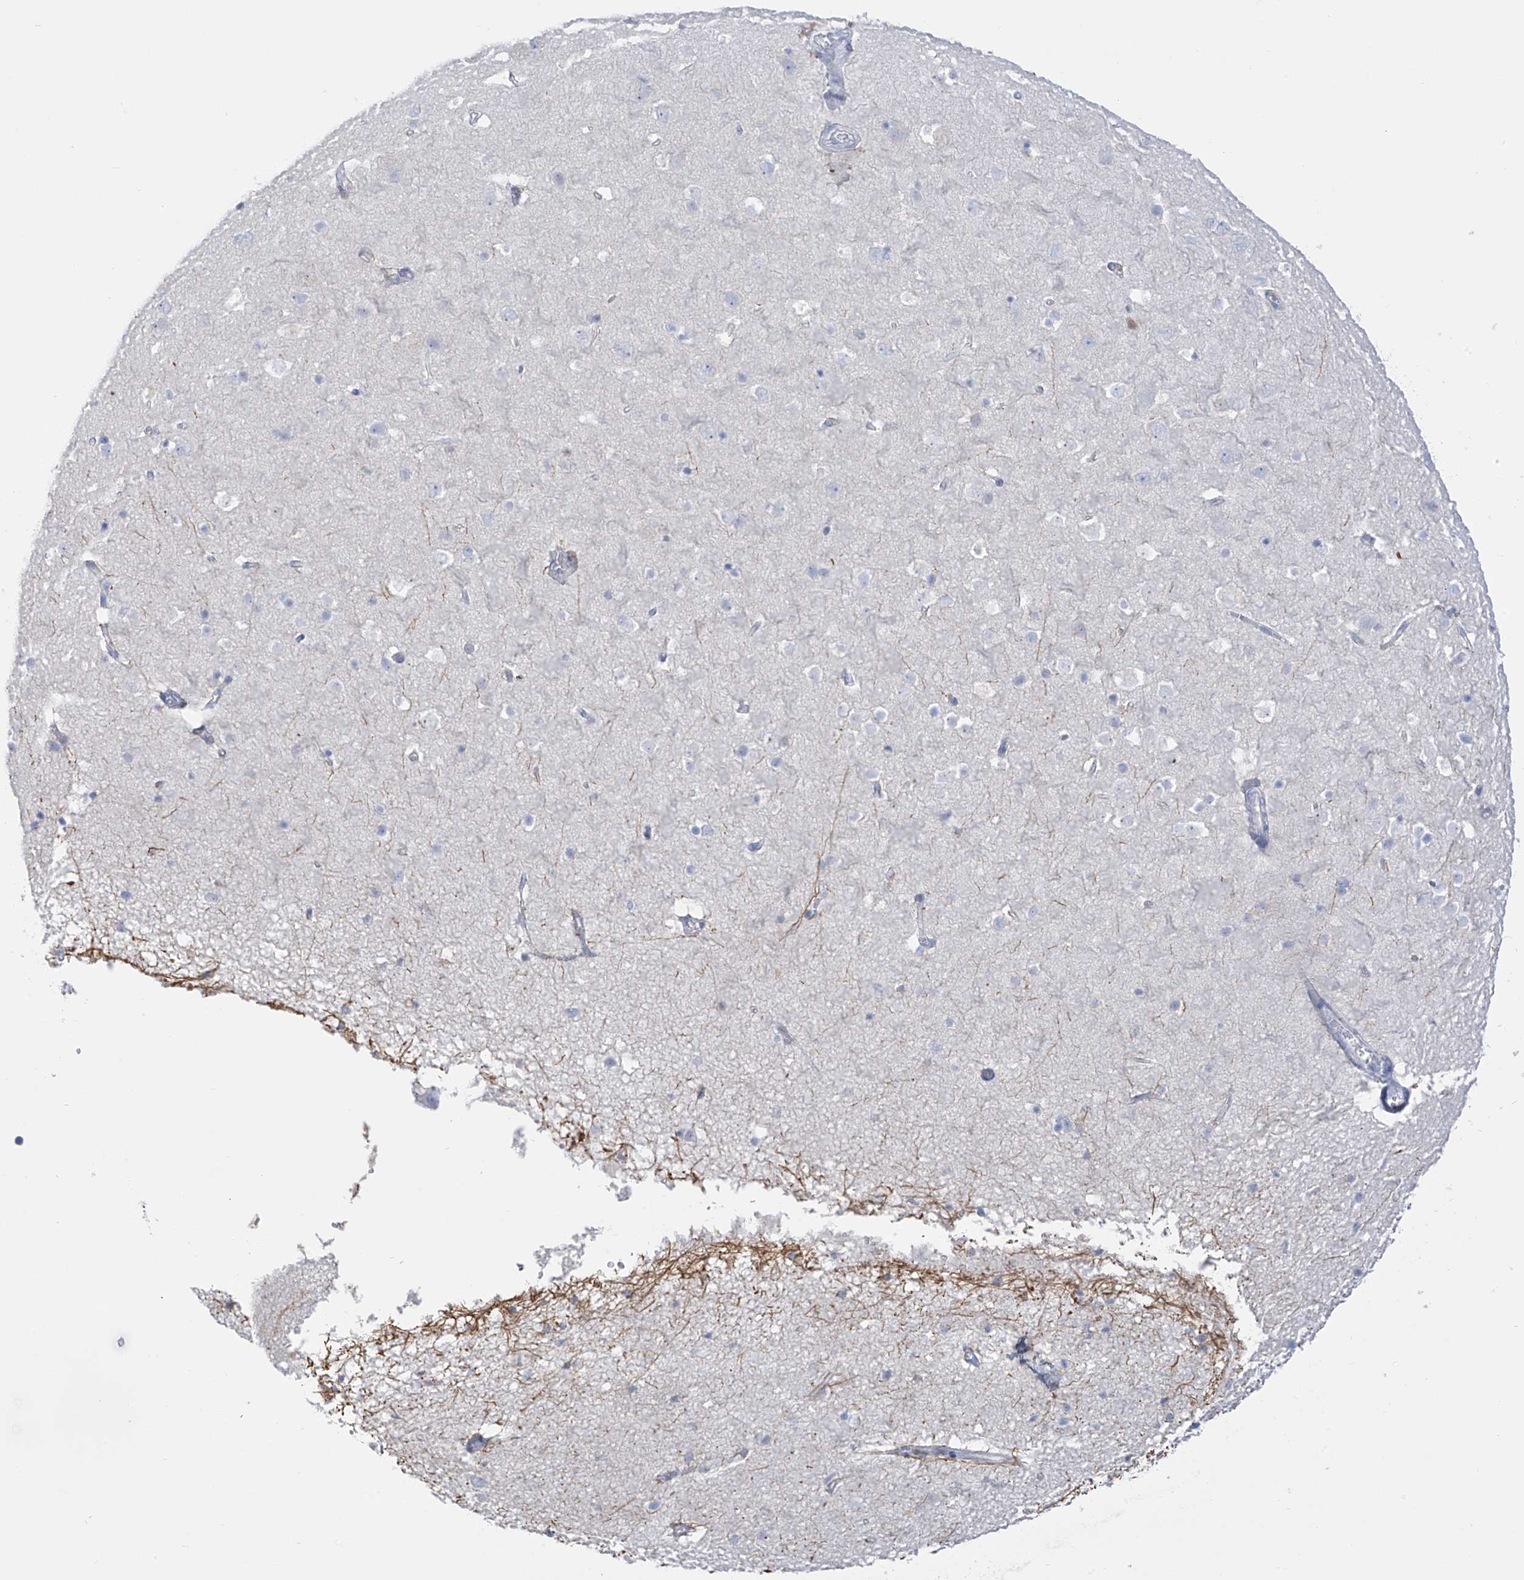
{"staining": {"intensity": "negative", "quantity": "none", "location": "none"}, "tissue": "cerebral cortex", "cell_type": "Endothelial cells", "image_type": "normal", "snomed": [{"axis": "morphology", "description": "Normal tissue, NOS"}, {"axis": "topography", "description": "Cerebral cortex"}], "caption": "The immunohistochemistry photomicrograph has no significant positivity in endothelial cells of cerebral cortex.", "gene": "TRMT2B", "patient": {"sex": "male", "age": 54}}